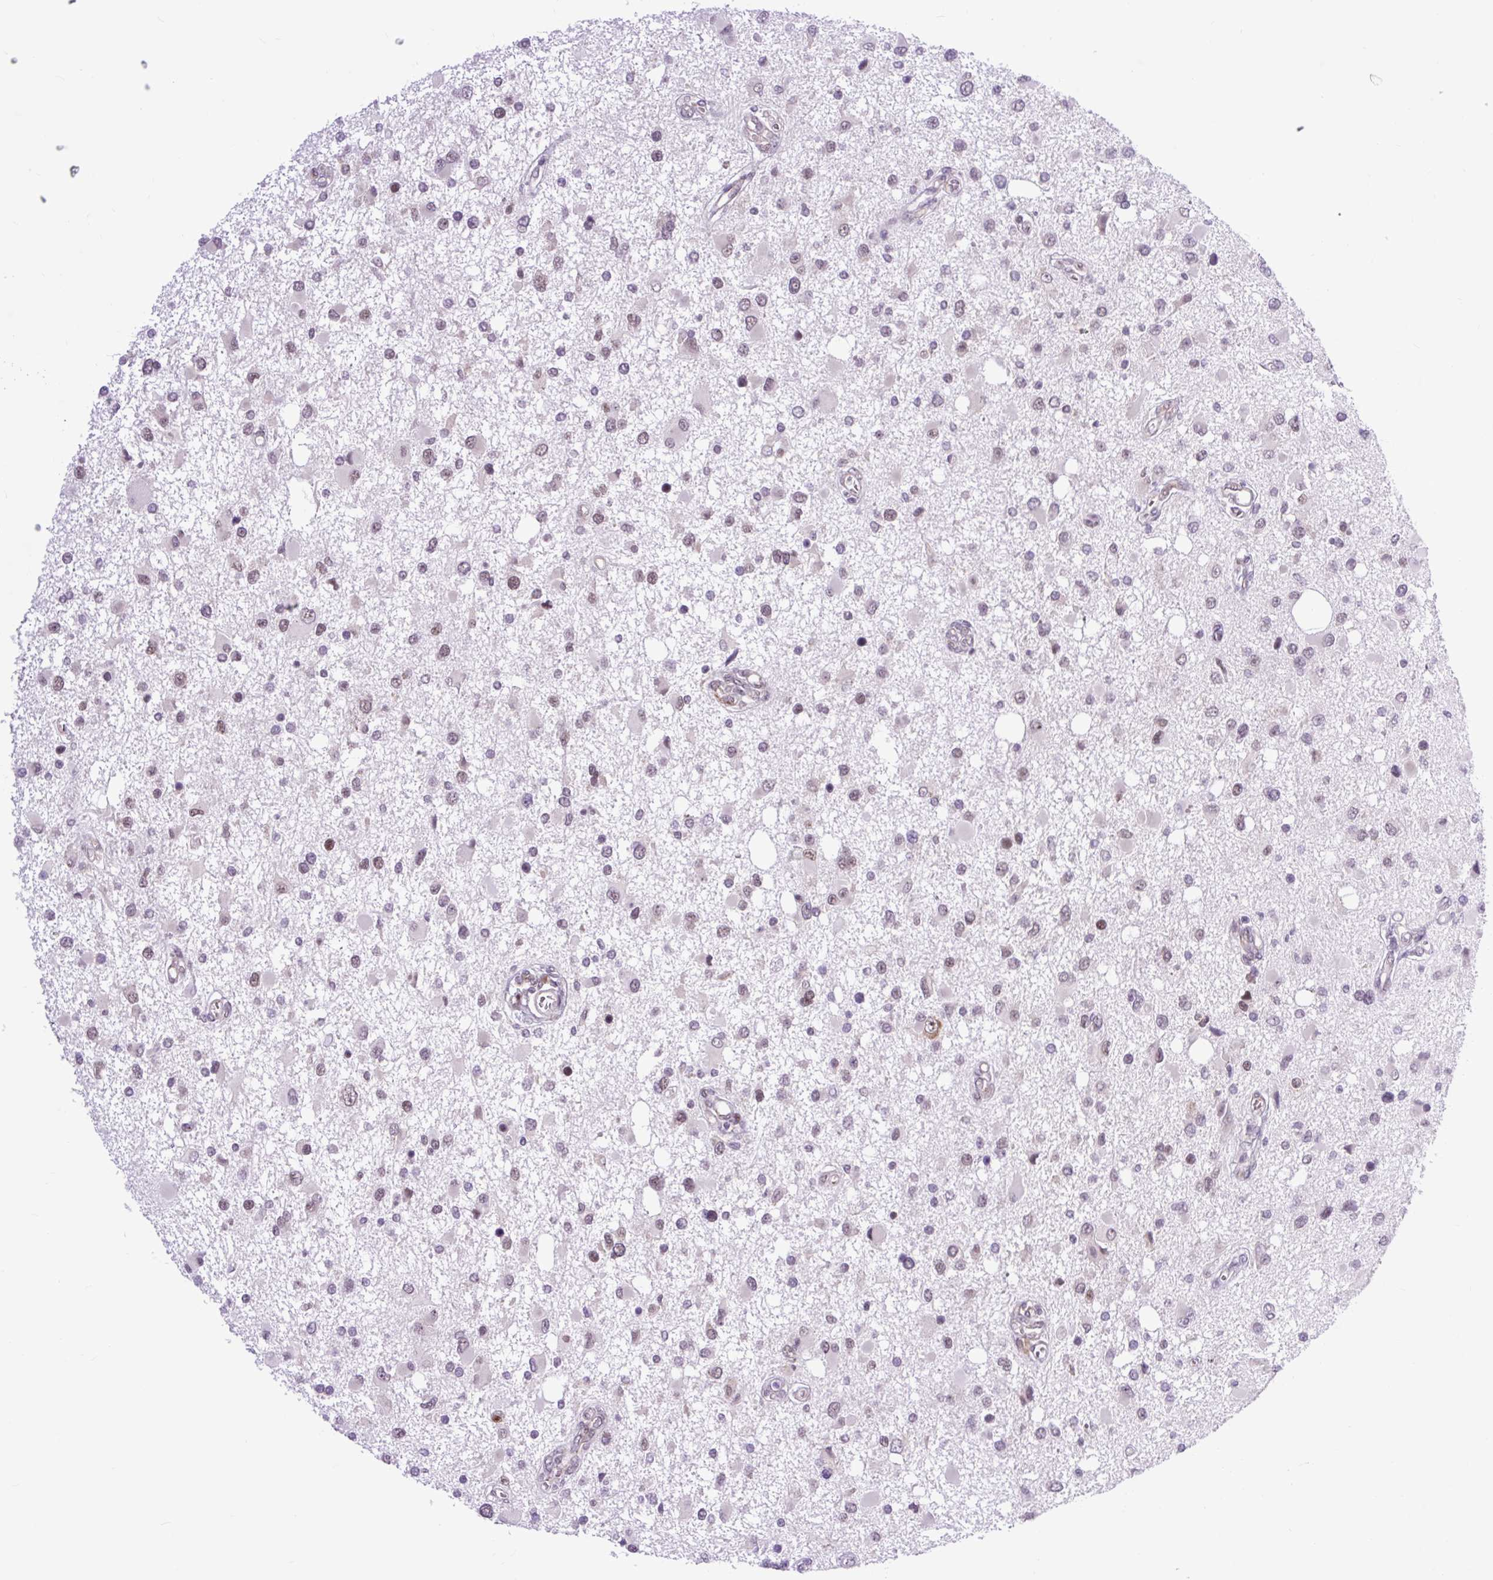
{"staining": {"intensity": "weak", "quantity": "25%-75%", "location": "nuclear"}, "tissue": "glioma", "cell_type": "Tumor cells", "image_type": "cancer", "snomed": [{"axis": "morphology", "description": "Glioma, malignant, High grade"}, {"axis": "topography", "description": "Brain"}], "caption": "Protein expression analysis of human glioma reveals weak nuclear expression in approximately 25%-75% of tumor cells.", "gene": "CLK2", "patient": {"sex": "male", "age": 53}}